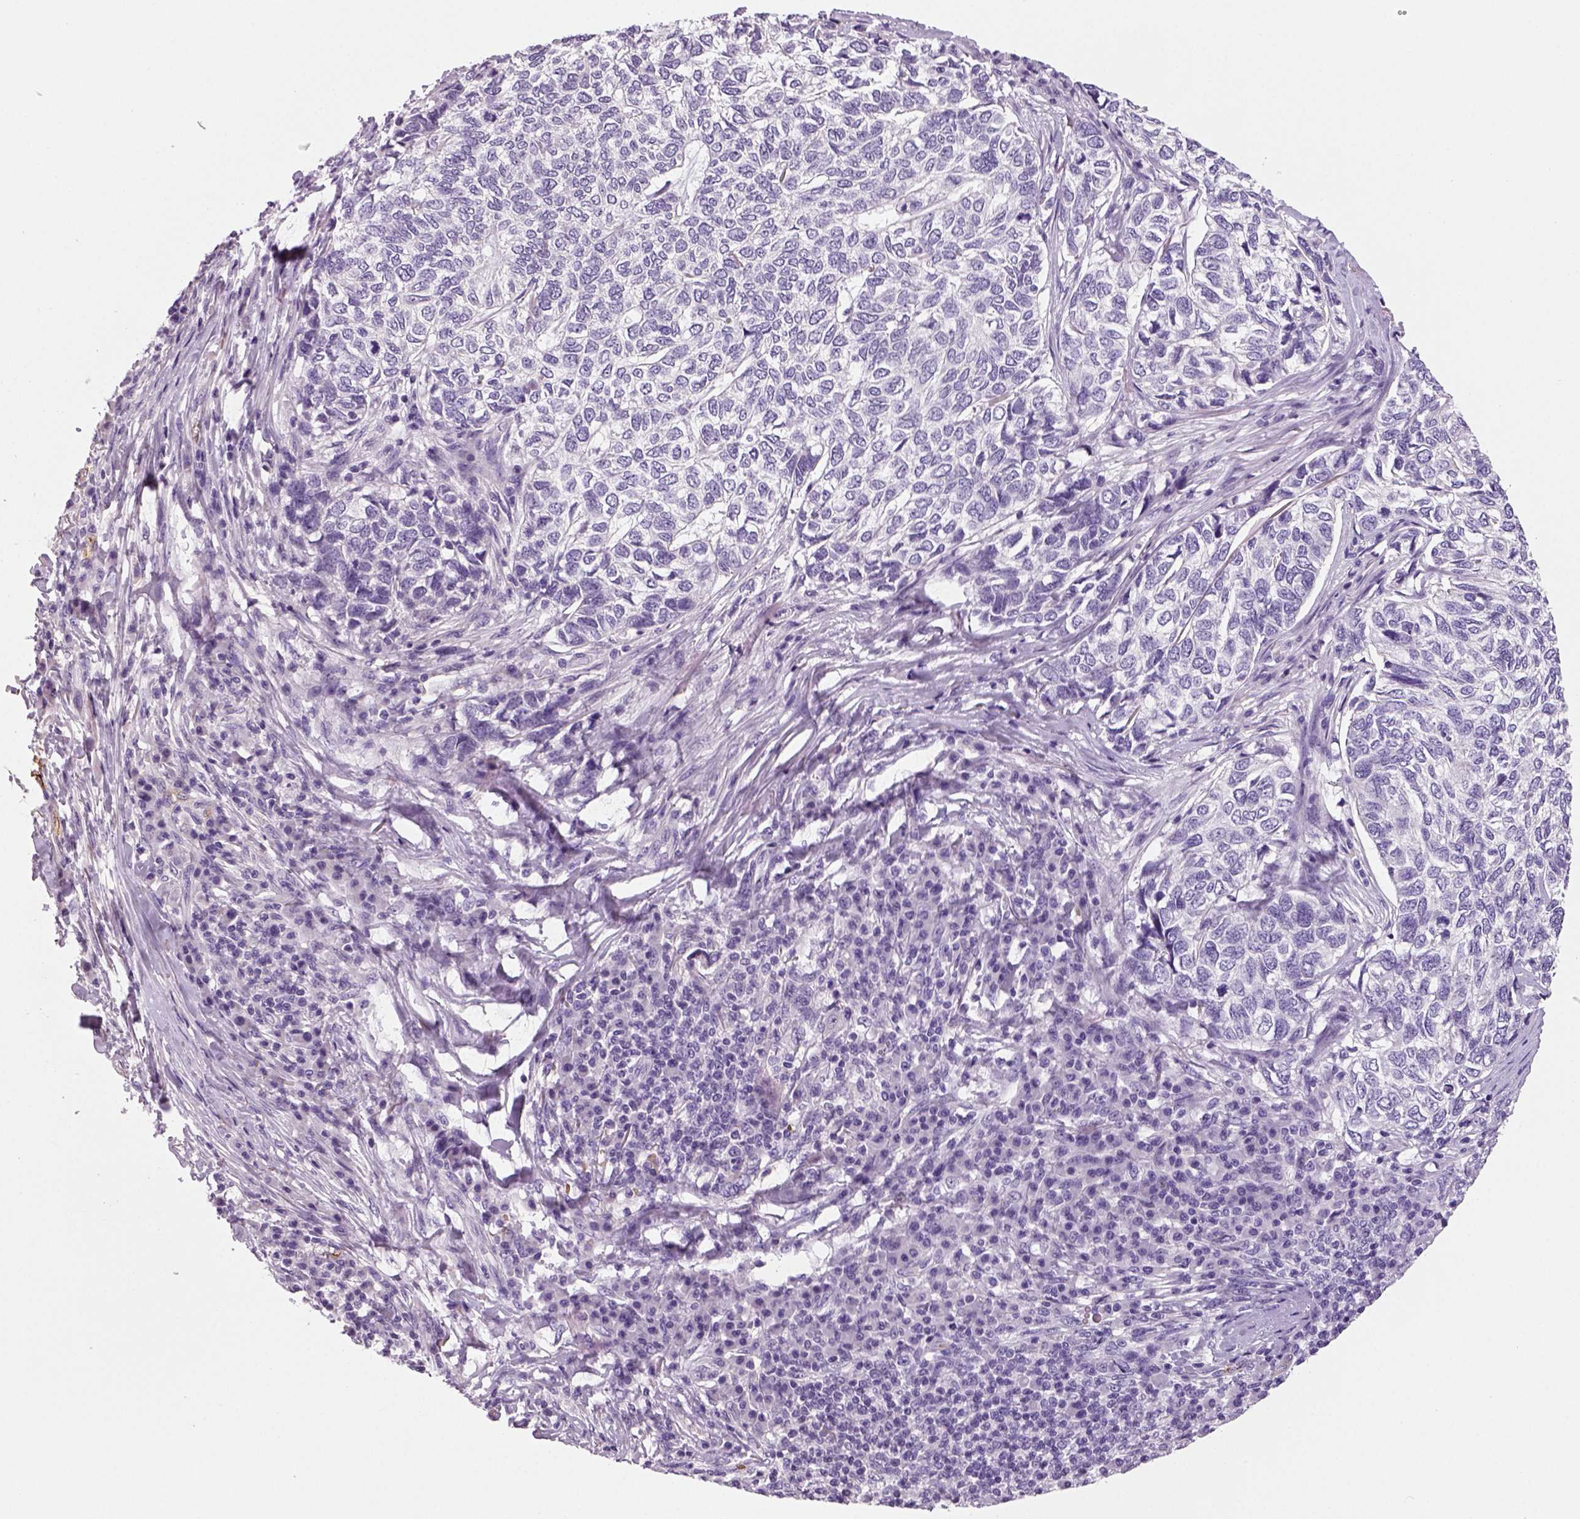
{"staining": {"intensity": "negative", "quantity": "none", "location": "none"}, "tissue": "skin cancer", "cell_type": "Tumor cells", "image_type": "cancer", "snomed": [{"axis": "morphology", "description": "Basal cell carcinoma"}, {"axis": "topography", "description": "Skin"}], "caption": "DAB (3,3'-diaminobenzidine) immunohistochemical staining of human basal cell carcinoma (skin) displays no significant expression in tumor cells.", "gene": "TSPAN7", "patient": {"sex": "female", "age": 65}}